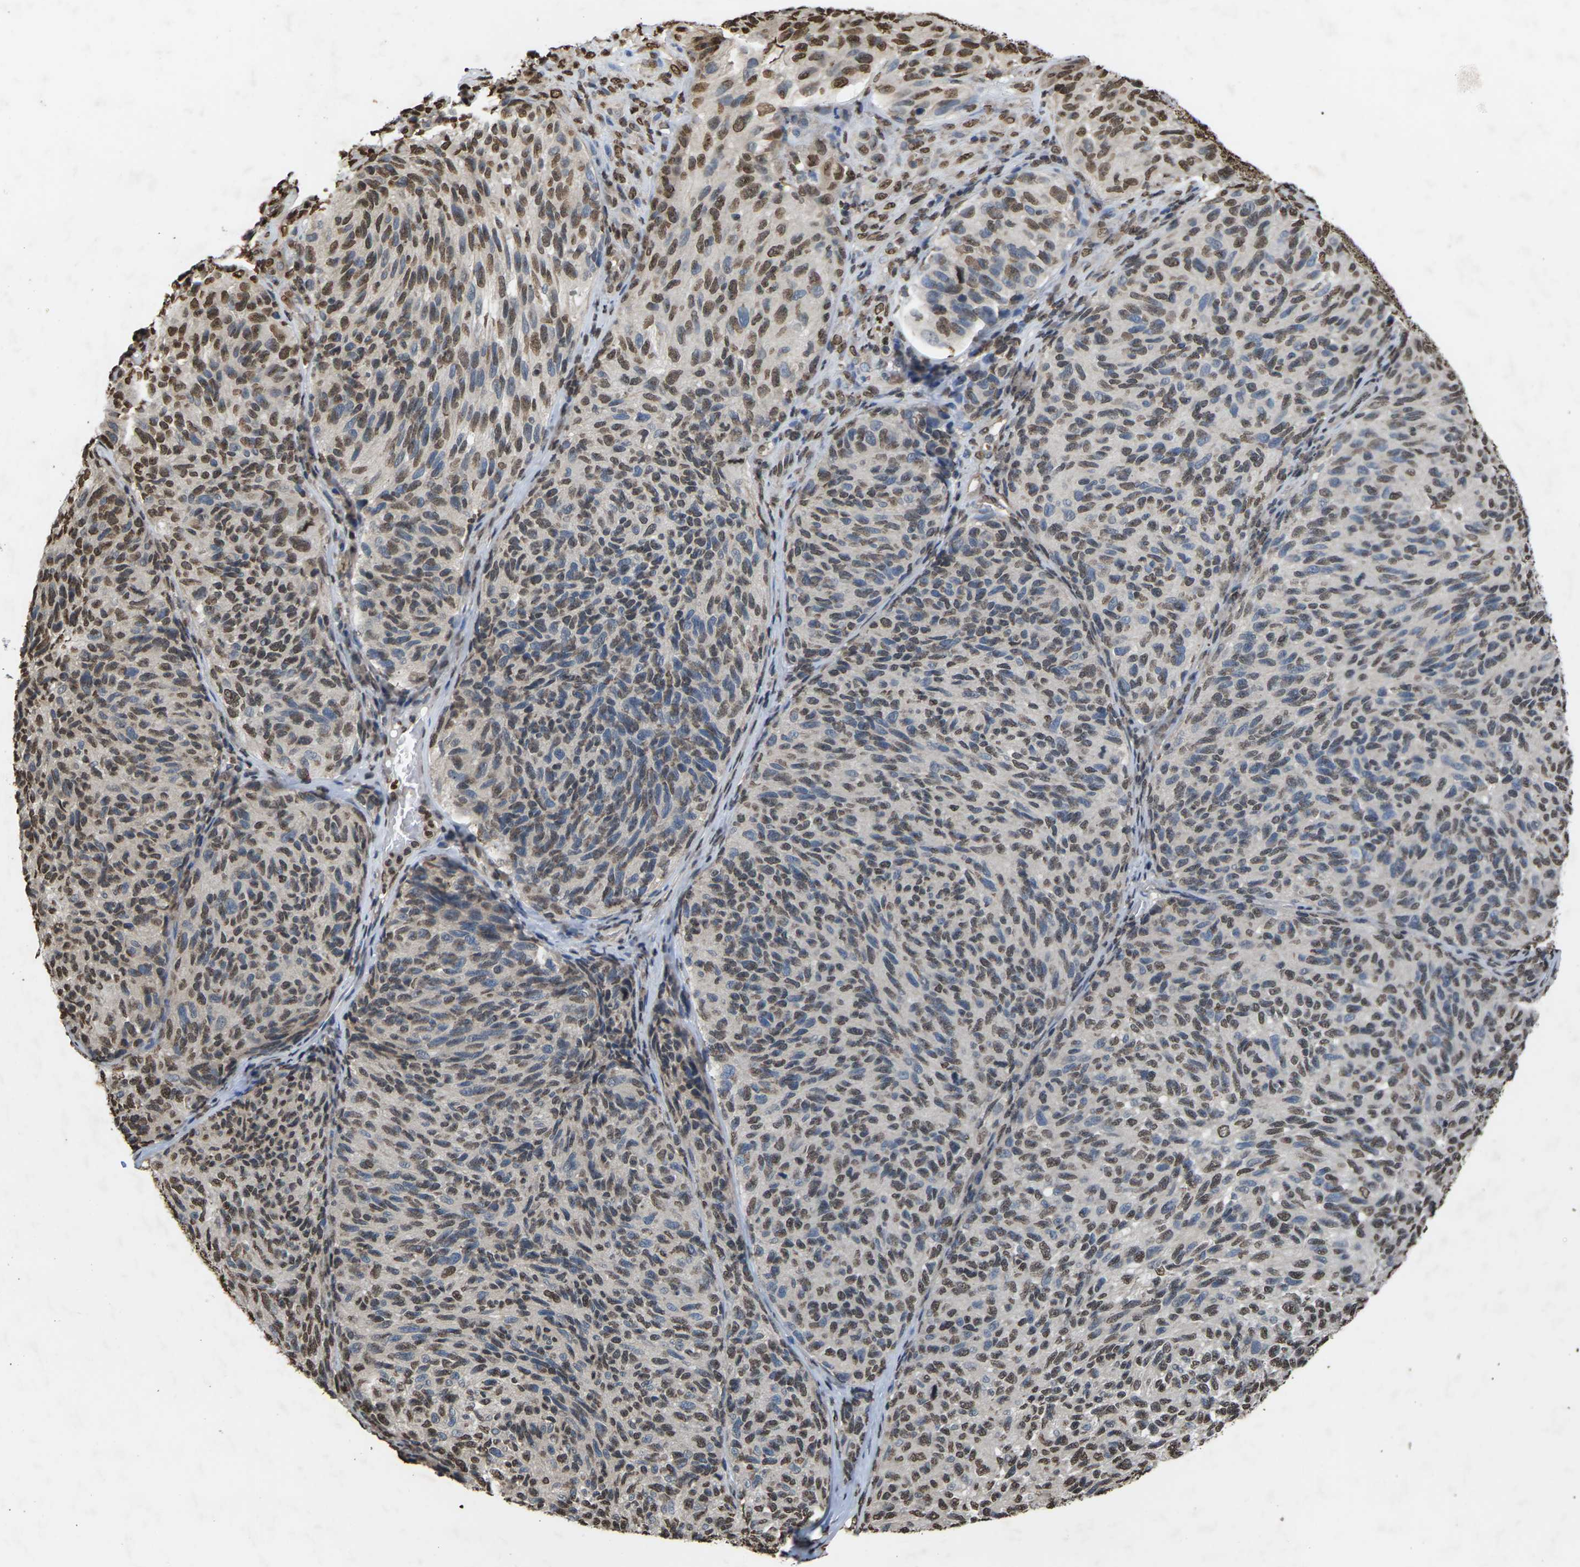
{"staining": {"intensity": "moderate", "quantity": "25%-75%", "location": "nuclear"}, "tissue": "melanoma", "cell_type": "Tumor cells", "image_type": "cancer", "snomed": [{"axis": "morphology", "description": "Malignant melanoma, NOS"}, {"axis": "topography", "description": "Skin"}], "caption": "A brown stain labels moderate nuclear expression of a protein in melanoma tumor cells. (Brightfield microscopy of DAB IHC at high magnification).", "gene": "EMSY", "patient": {"sex": "female", "age": 73}}